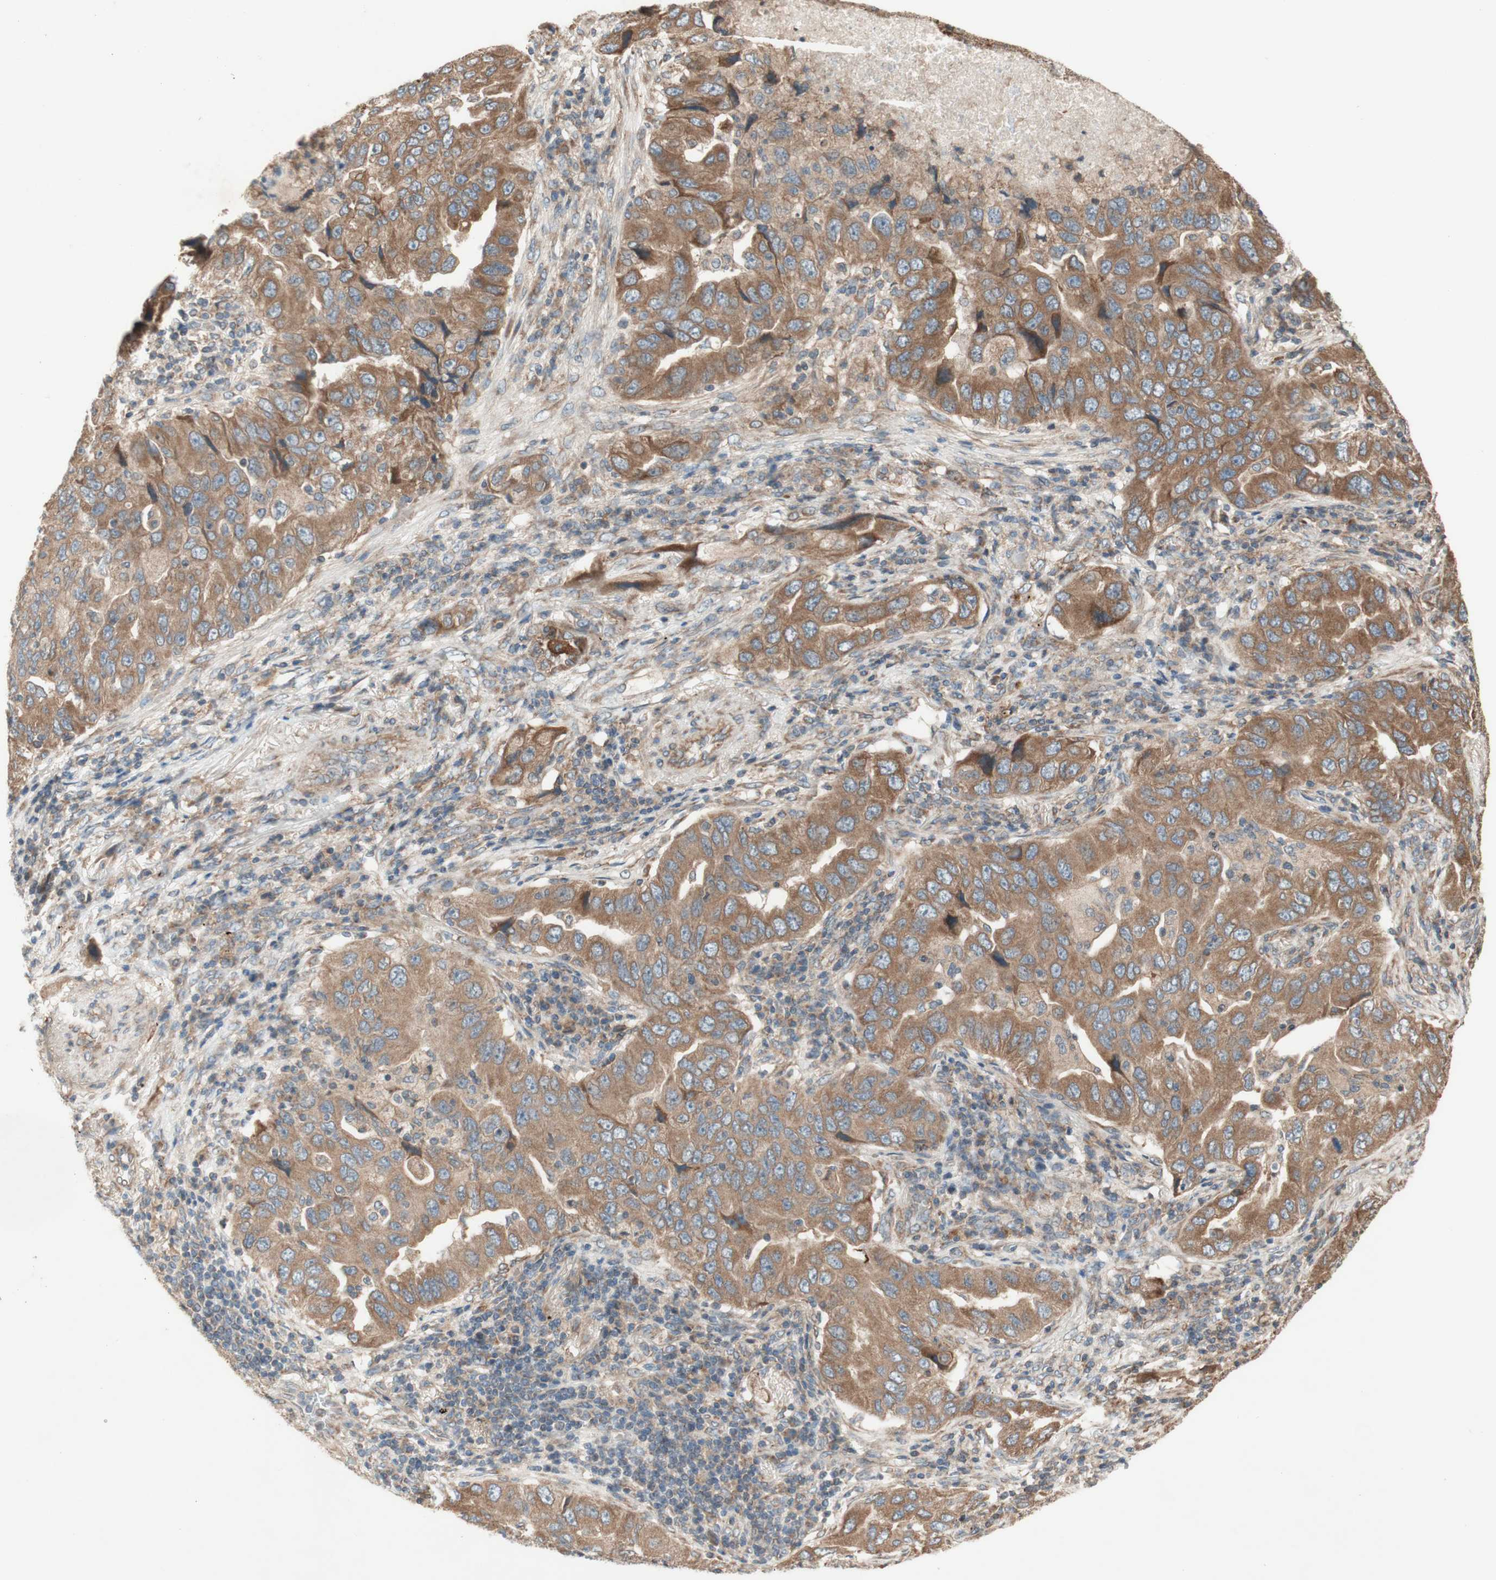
{"staining": {"intensity": "moderate", "quantity": ">75%", "location": "cytoplasmic/membranous"}, "tissue": "lung cancer", "cell_type": "Tumor cells", "image_type": "cancer", "snomed": [{"axis": "morphology", "description": "Adenocarcinoma, NOS"}, {"axis": "topography", "description": "Lung"}], "caption": "Adenocarcinoma (lung) tissue exhibits moderate cytoplasmic/membranous positivity in approximately >75% of tumor cells, visualized by immunohistochemistry. (brown staining indicates protein expression, while blue staining denotes nuclei).", "gene": "SOCS2", "patient": {"sex": "female", "age": 65}}